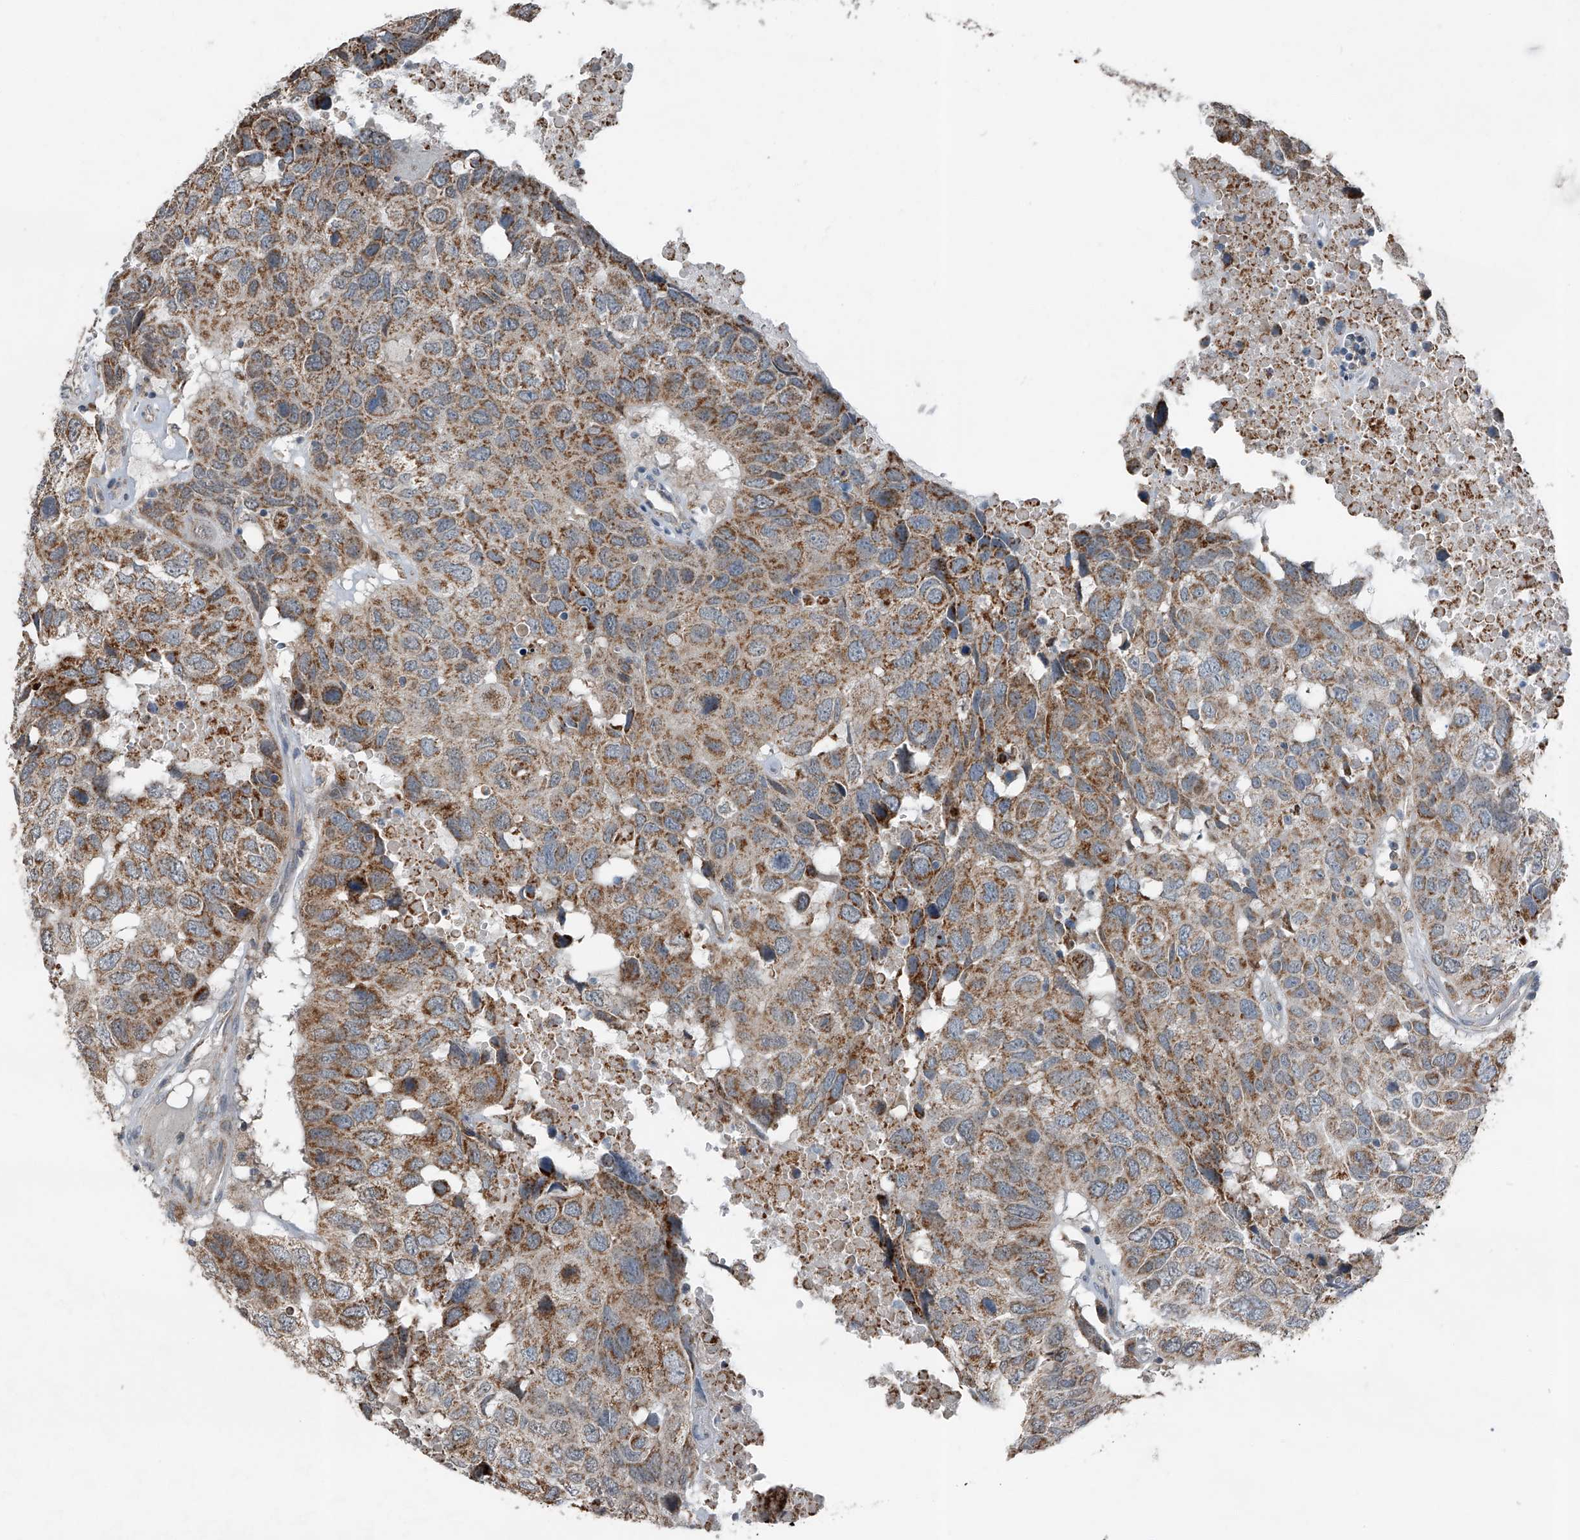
{"staining": {"intensity": "moderate", "quantity": ">75%", "location": "cytoplasmic/membranous"}, "tissue": "head and neck cancer", "cell_type": "Tumor cells", "image_type": "cancer", "snomed": [{"axis": "morphology", "description": "Squamous cell carcinoma, NOS"}, {"axis": "topography", "description": "Head-Neck"}], "caption": "Head and neck cancer stained for a protein (brown) displays moderate cytoplasmic/membranous positive staining in about >75% of tumor cells.", "gene": "CHRNA7", "patient": {"sex": "male", "age": 66}}